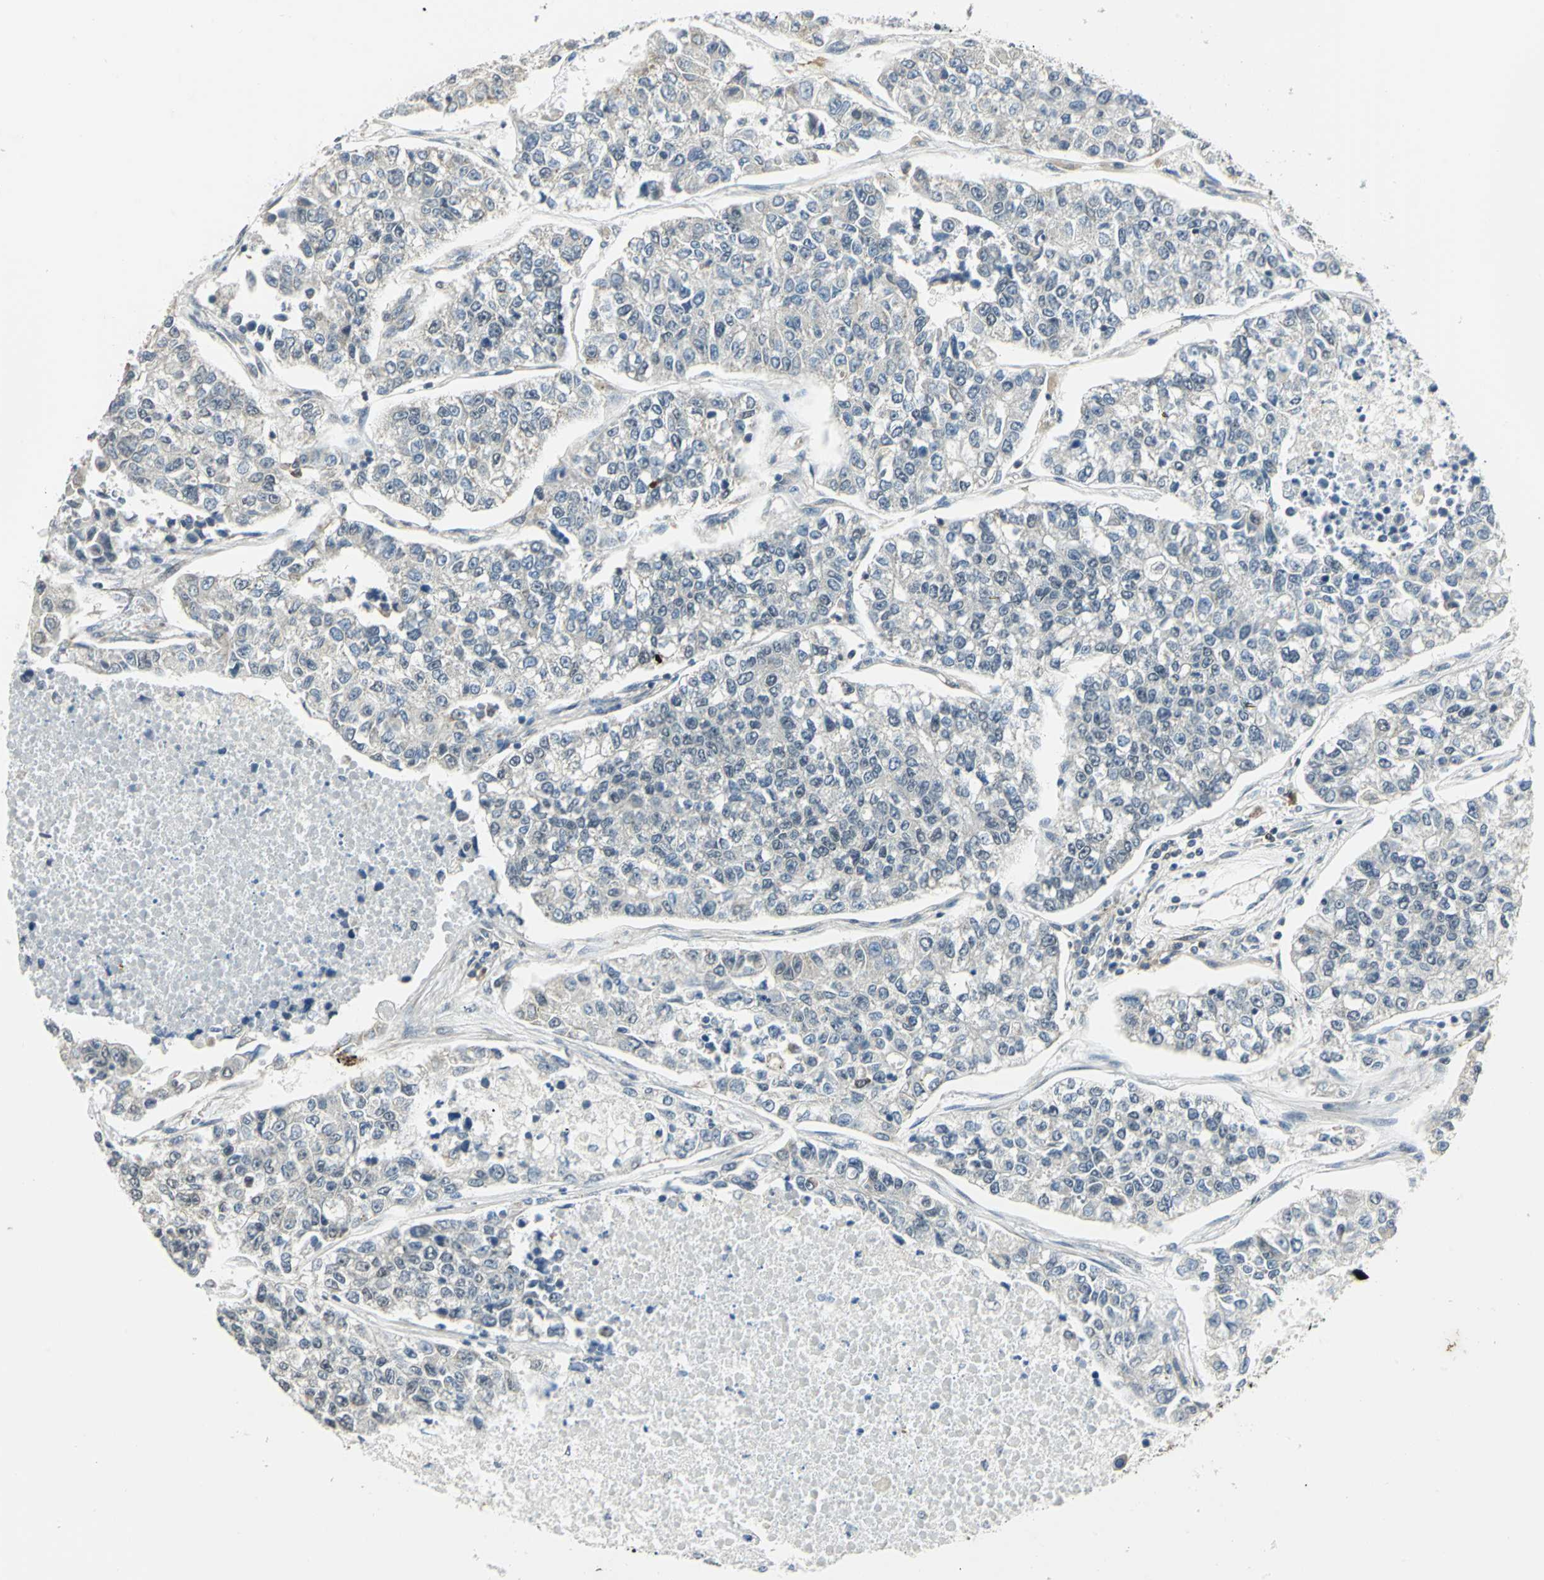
{"staining": {"intensity": "weak", "quantity": "<25%", "location": "cytoplasmic/membranous"}, "tissue": "lung cancer", "cell_type": "Tumor cells", "image_type": "cancer", "snomed": [{"axis": "morphology", "description": "Adenocarcinoma, NOS"}, {"axis": "topography", "description": "Lung"}], "caption": "An image of human lung cancer is negative for staining in tumor cells. (DAB IHC visualized using brightfield microscopy, high magnification).", "gene": "PLAGL2", "patient": {"sex": "male", "age": 49}}